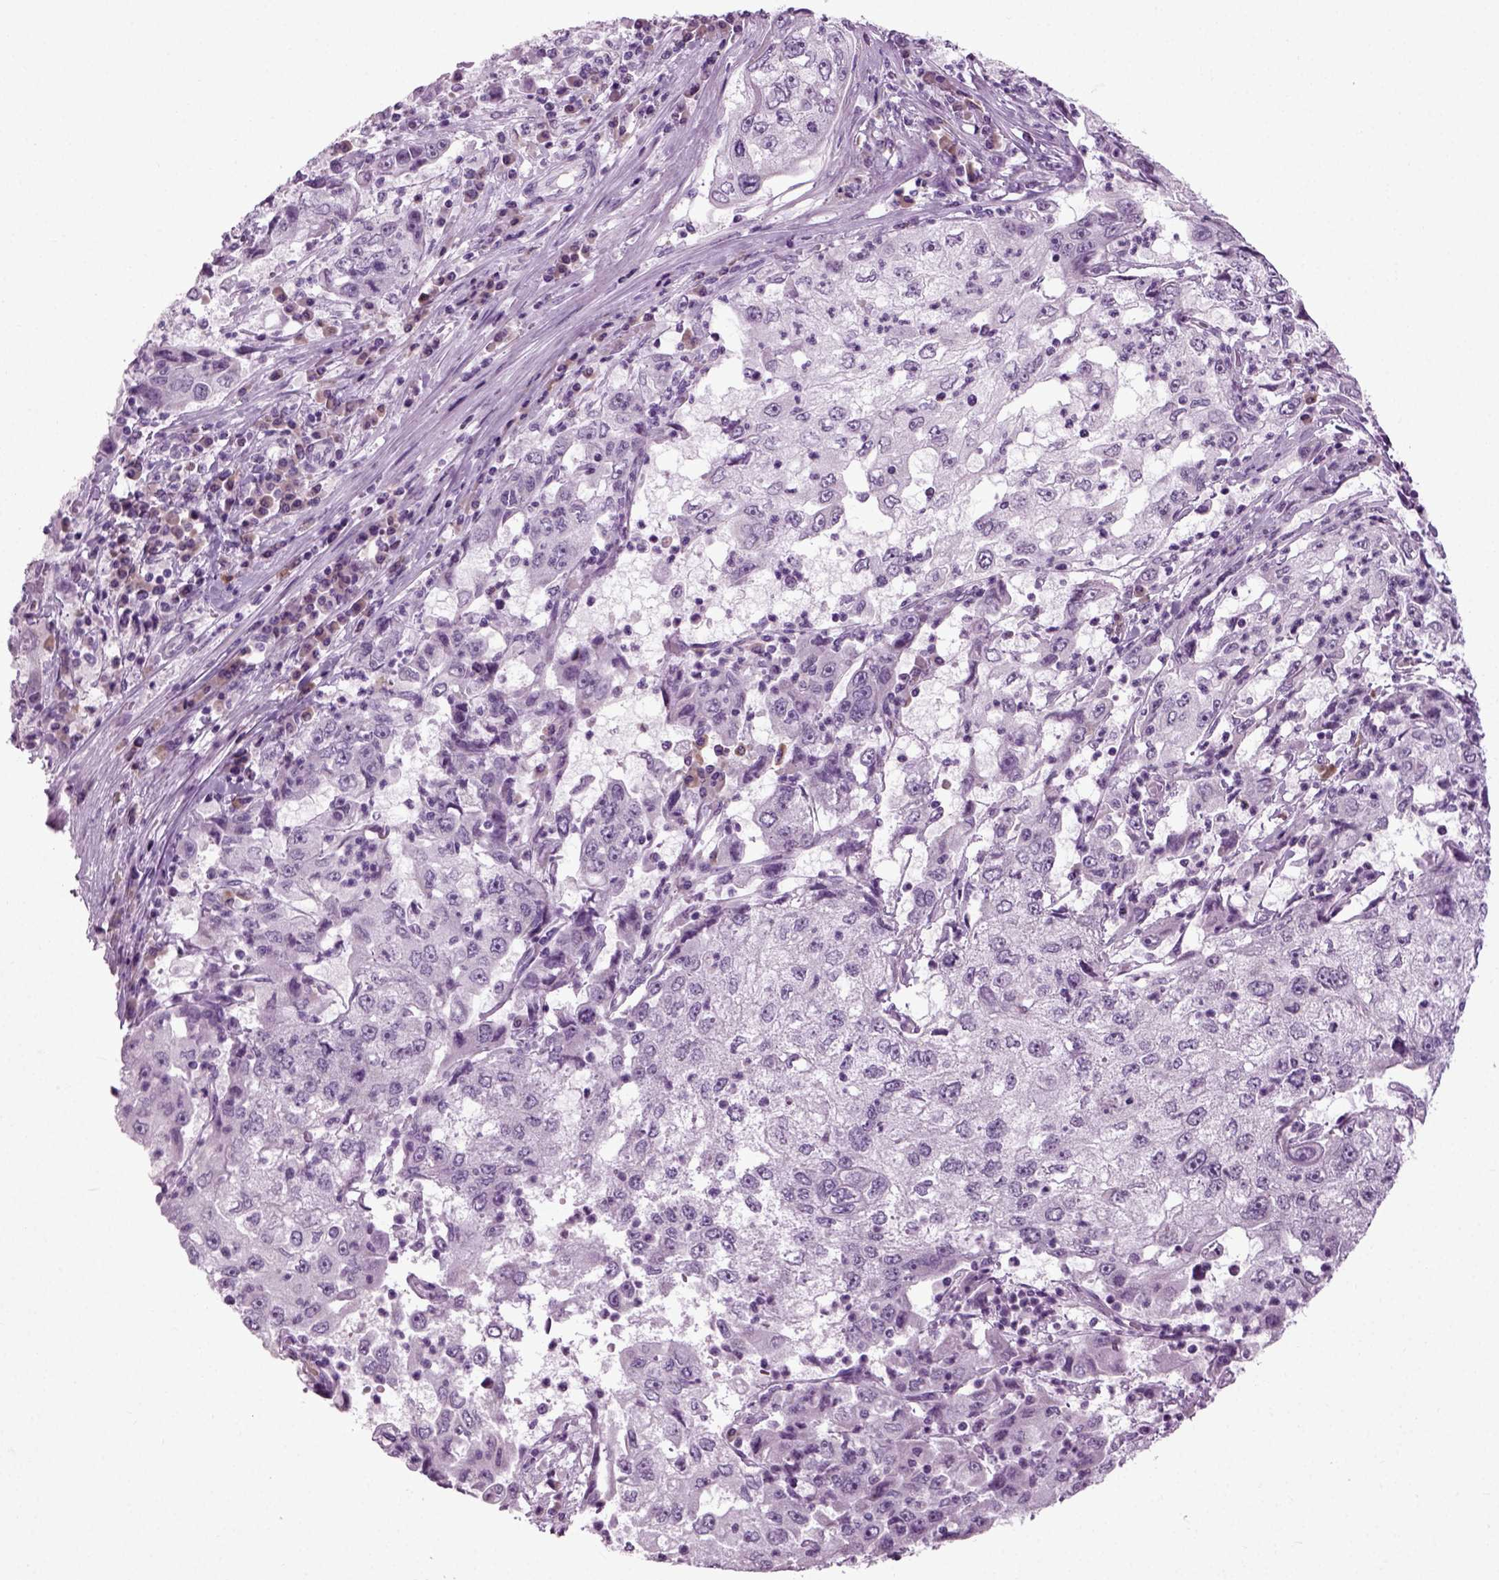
{"staining": {"intensity": "negative", "quantity": "none", "location": "none"}, "tissue": "cervical cancer", "cell_type": "Tumor cells", "image_type": "cancer", "snomed": [{"axis": "morphology", "description": "Squamous cell carcinoma, NOS"}, {"axis": "topography", "description": "Cervix"}], "caption": "Immunohistochemistry (IHC) histopathology image of neoplastic tissue: cervical cancer (squamous cell carcinoma) stained with DAB (3,3'-diaminobenzidine) shows no significant protein staining in tumor cells. Nuclei are stained in blue.", "gene": "PRLH", "patient": {"sex": "female", "age": 36}}